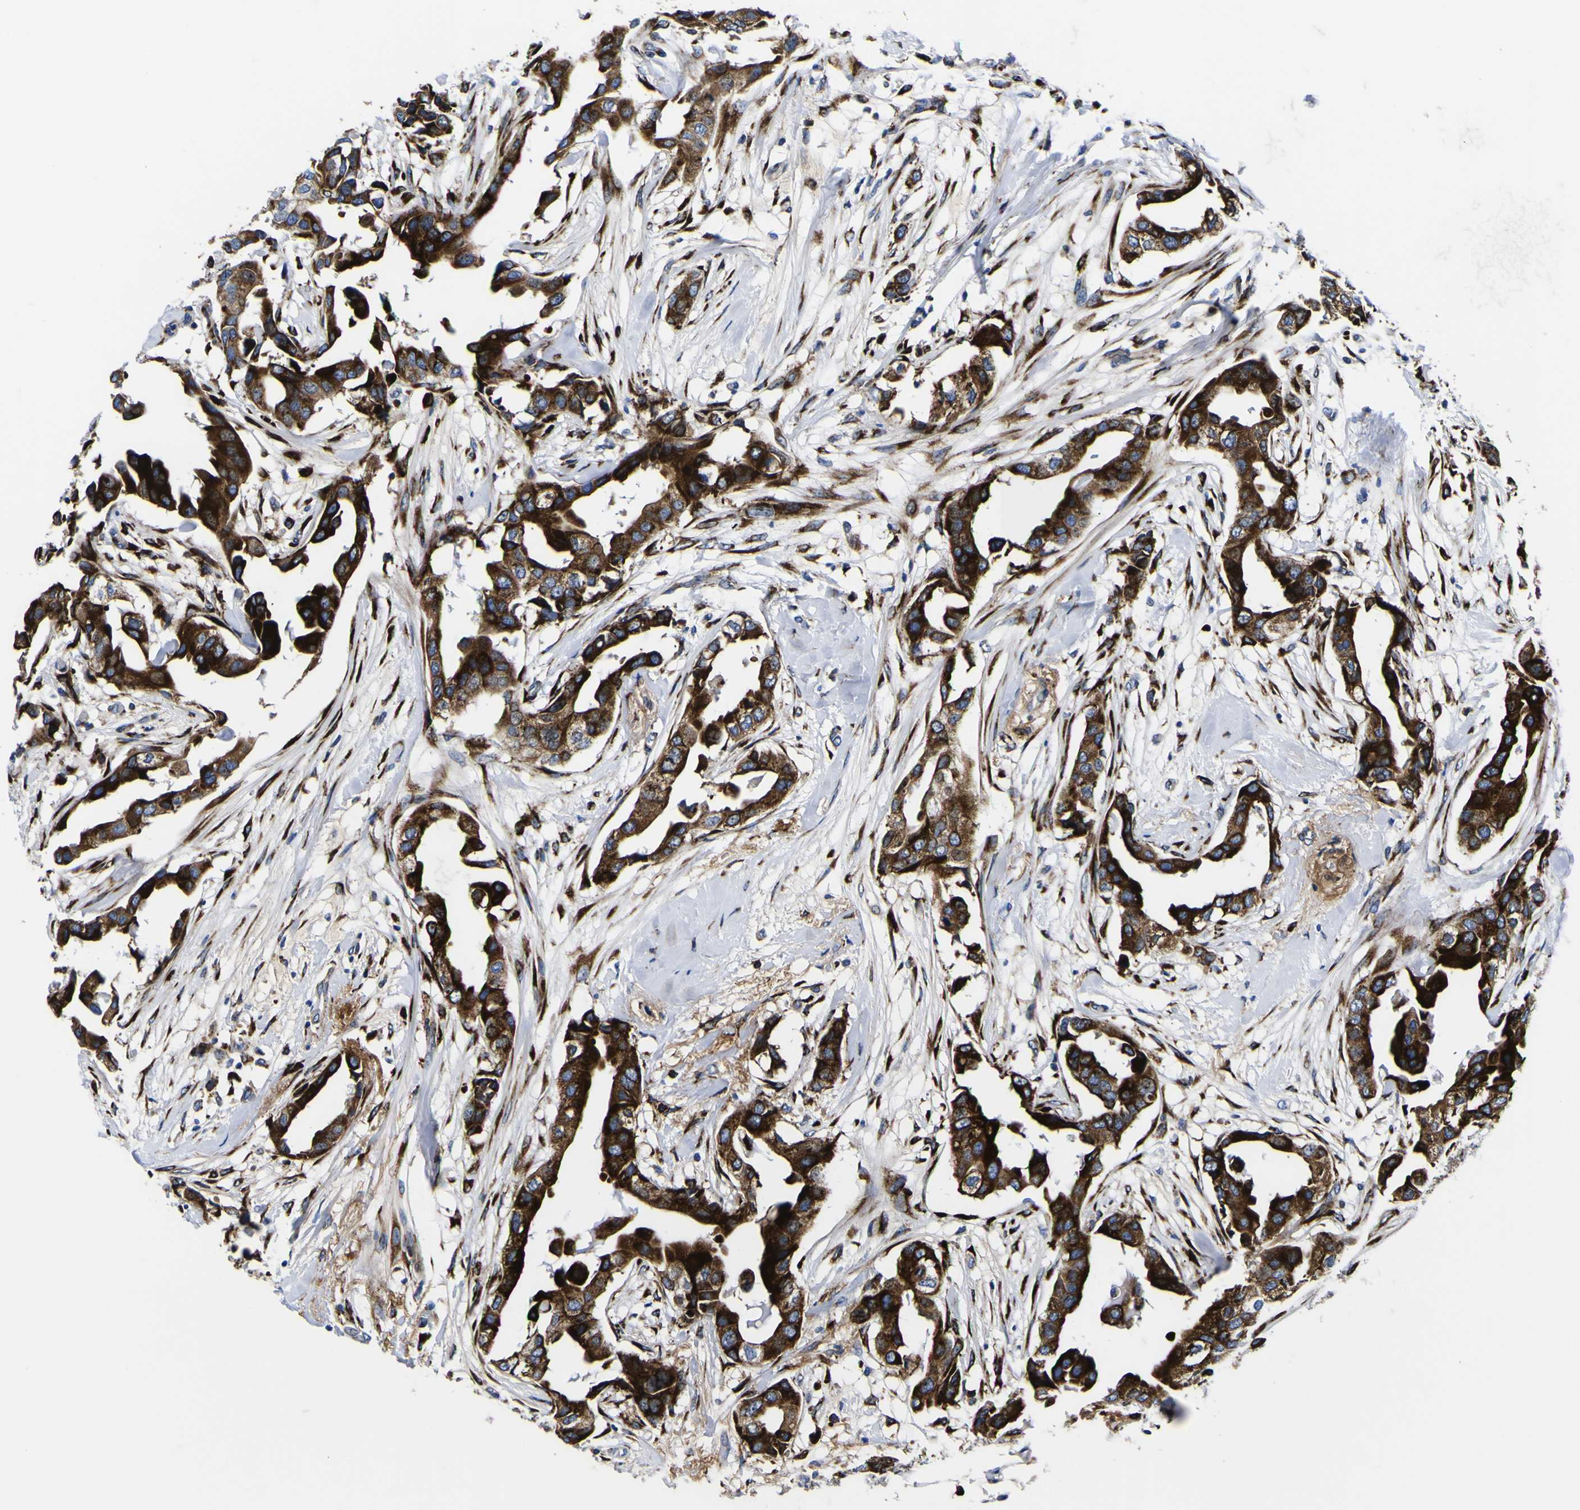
{"staining": {"intensity": "strong", "quantity": ">75%", "location": "cytoplasmic/membranous"}, "tissue": "breast cancer", "cell_type": "Tumor cells", "image_type": "cancer", "snomed": [{"axis": "morphology", "description": "Duct carcinoma"}, {"axis": "topography", "description": "Breast"}], "caption": "Breast cancer (intraductal carcinoma) was stained to show a protein in brown. There is high levels of strong cytoplasmic/membranous expression in about >75% of tumor cells. The staining was performed using DAB, with brown indicating positive protein expression. Nuclei are stained blue with hematoxylin.", "gene": "SCD", "patient": {"sex": "female", "age": 40}}